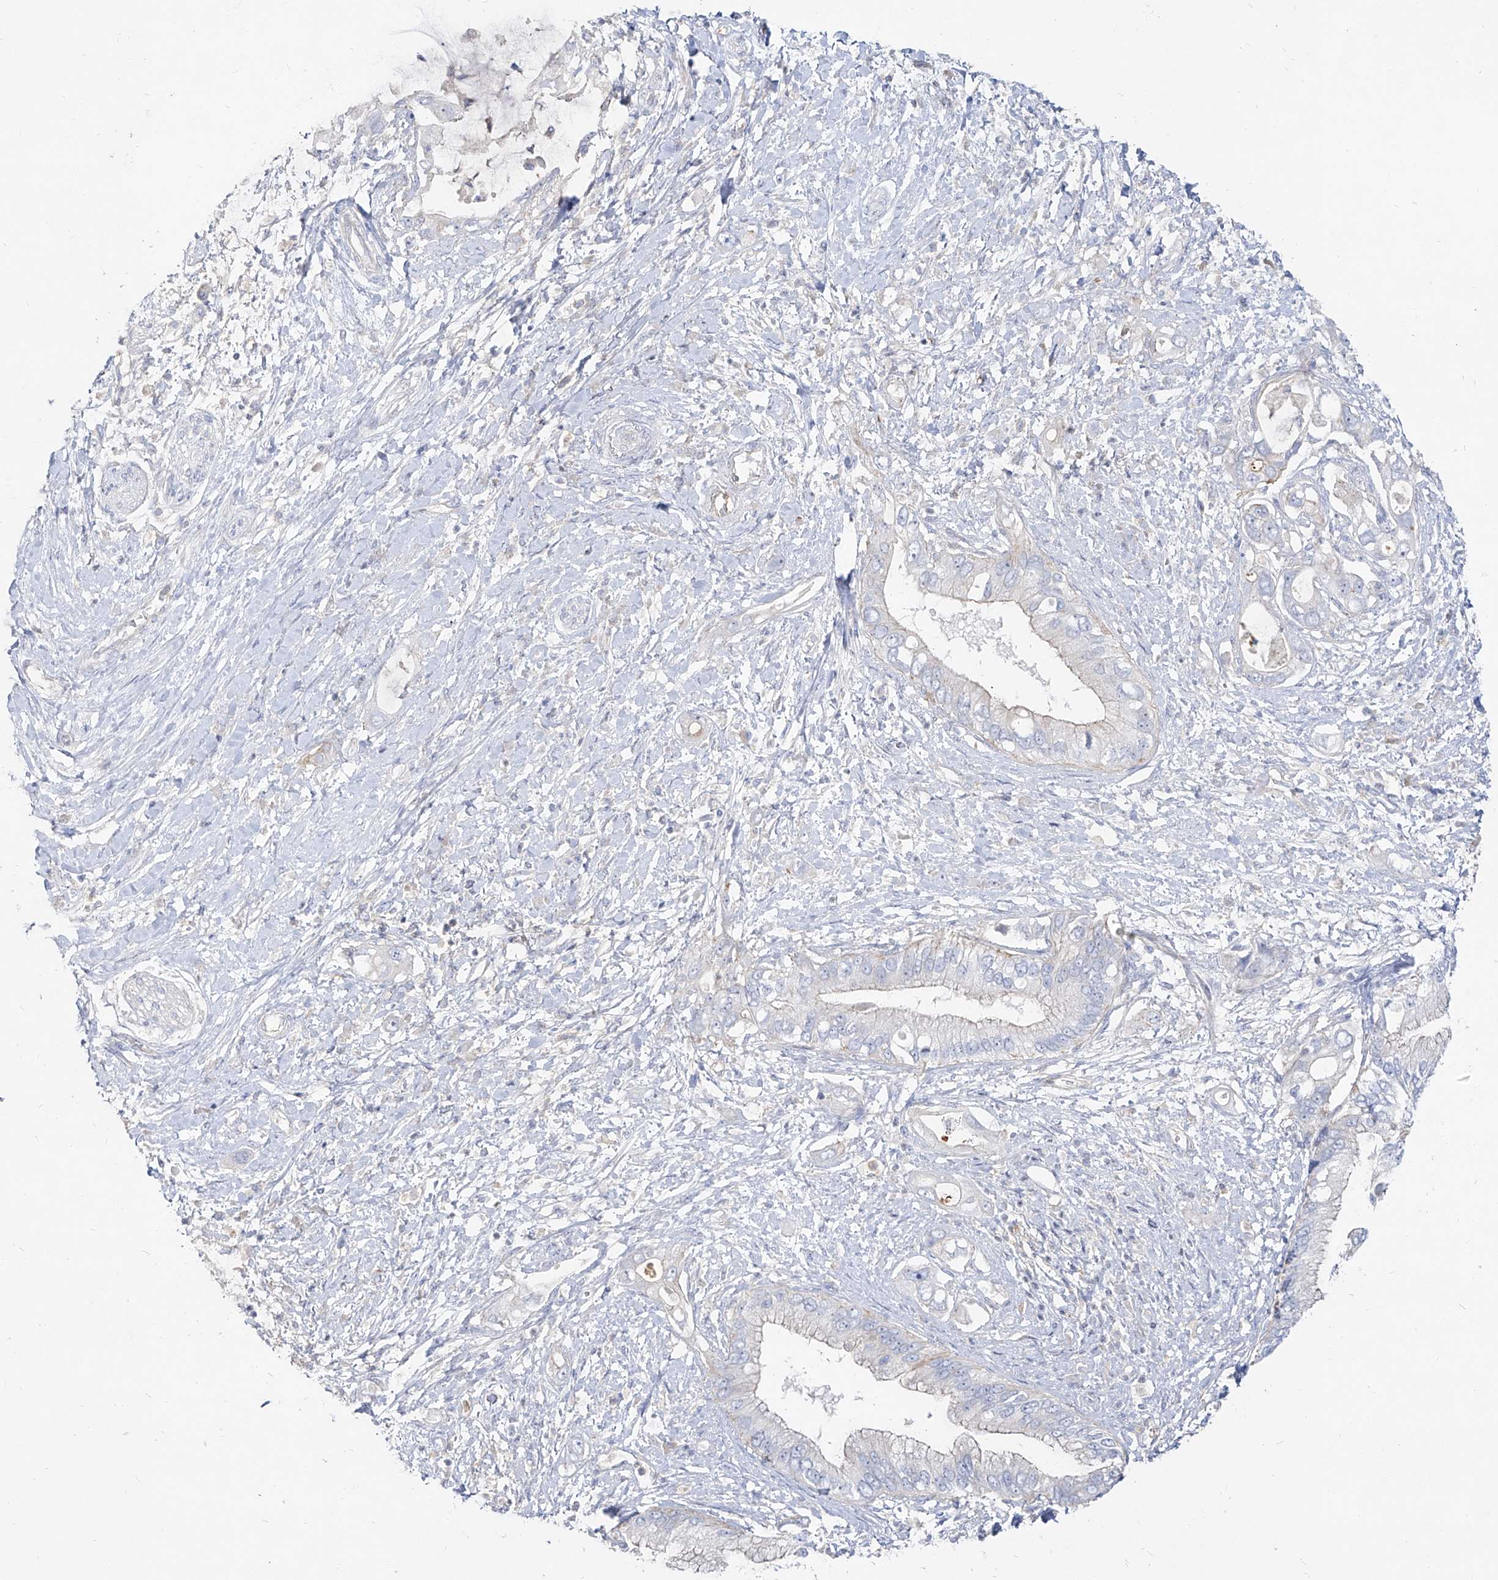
{"staining": {"intensity": "negative", "quantity": "none", "location": "none"}, "tissue": "pancreatic cancer", "cell_type": "Tumor cells", "image_type": "cancer", "snomed": [{"axis": "morphology", "description": "Inflammation, NOS"}, {"axis": "morphology", "description": "Adenocarcinoma, NOS"}, {"axis": "topography", "description": "Pancreas"}], "caption": "Immunohistochemistry (IHC) photomicrograph of neoplastic tissue: pancreatic cancer (adenocarcinoma) stained with DAB shows no significant protein staining in tumor cells.", "gene": "RBFOX3", "patient": {"sex": "female", "age": 56}}